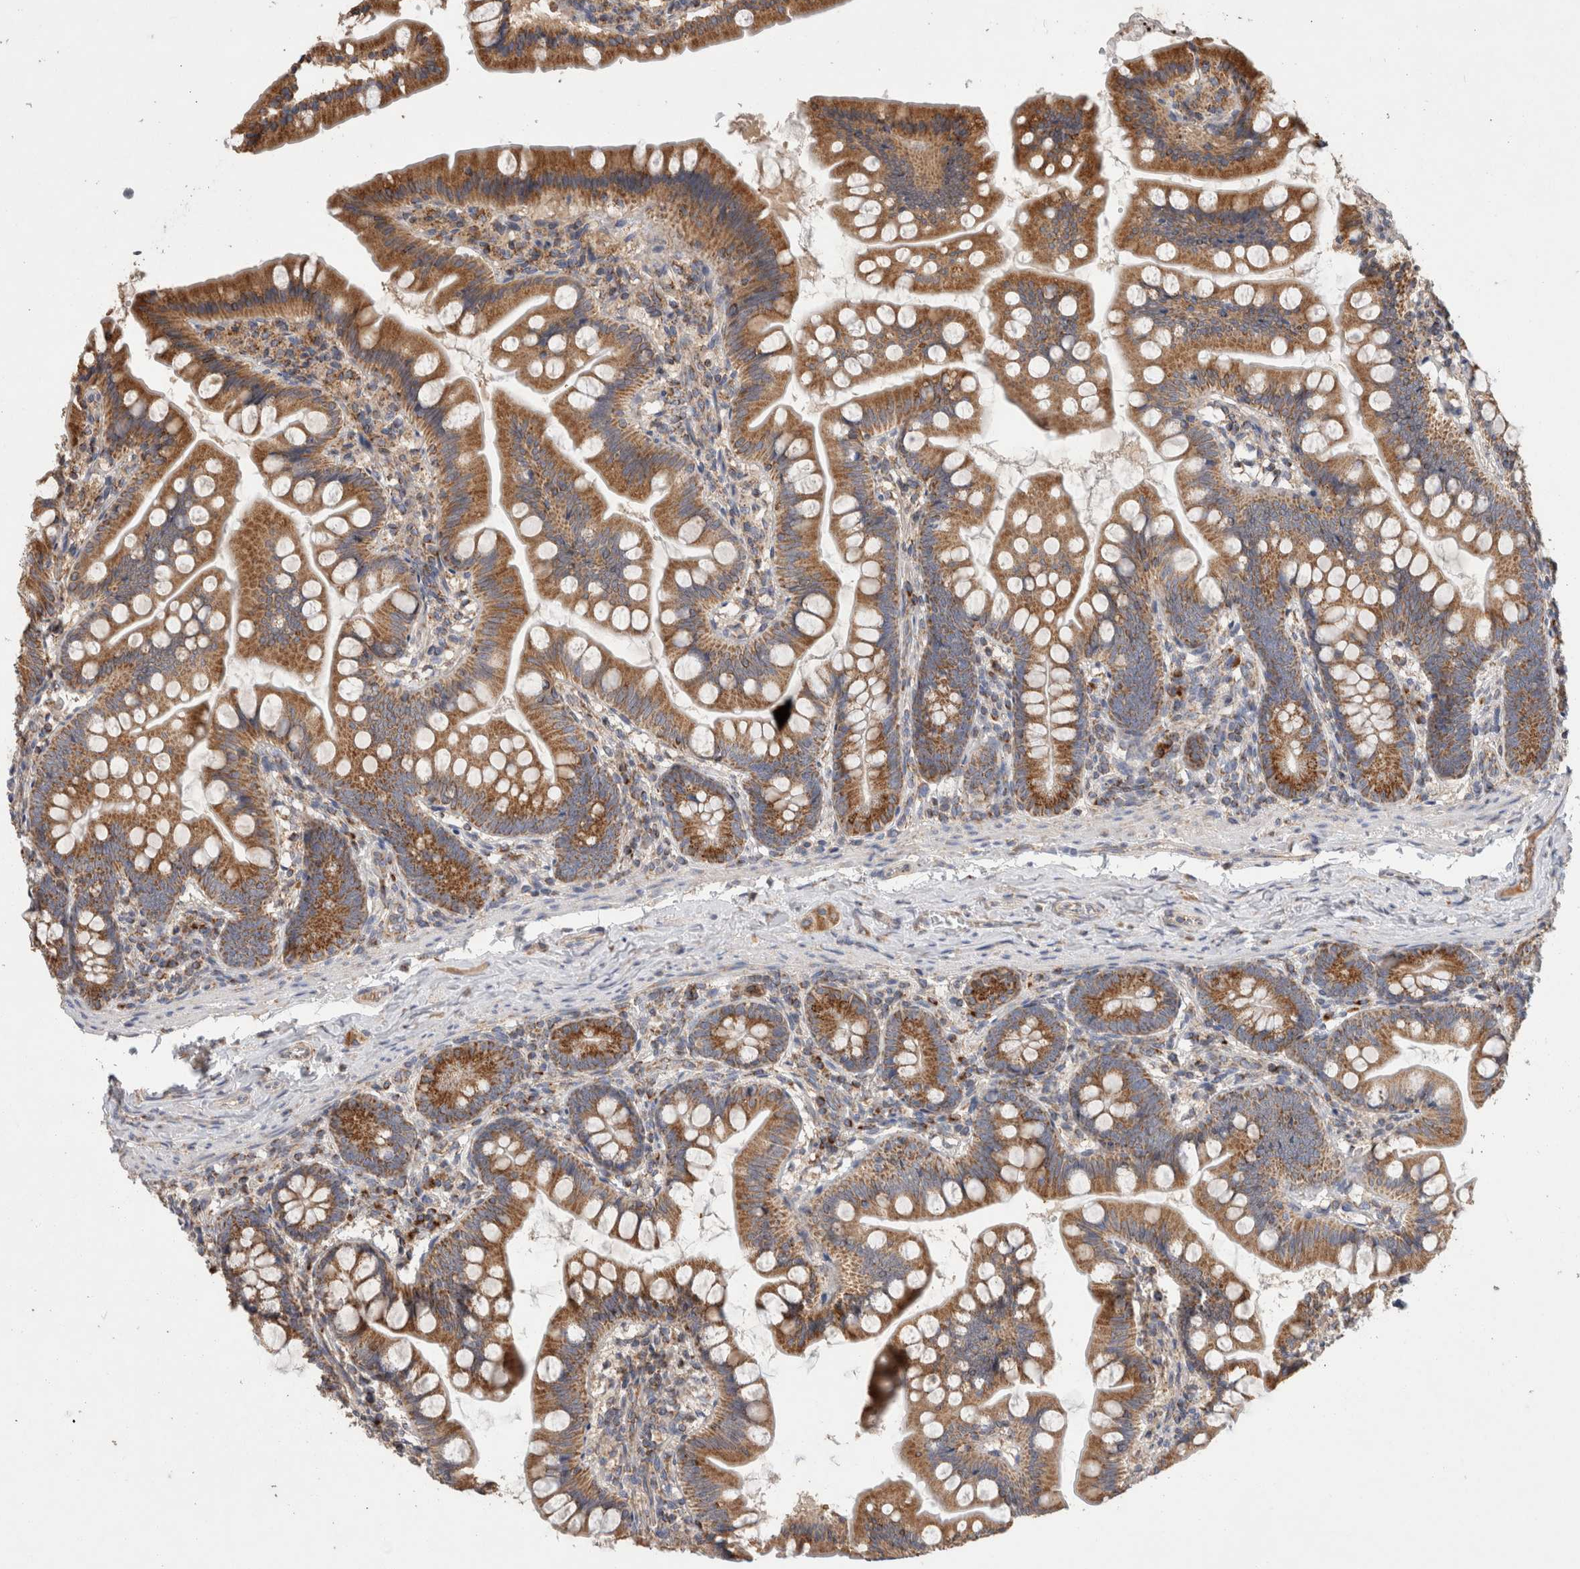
{"staining": {"intensity": "strong", "quantity": ">75%", "location": "cytoplasmic/membranous"}, "tissue": "small intestine", "cell_type": "Glandular cells", "image_type": "normal", "snomed": [{"axis": "morphology", "description": "Normal tissue, NOS"}, {"axis": "topography", "description": "Small intestine"}], "caption": "Small intestine stained with a brown dye shows strong cytoplasmic/membranous positive staining in about >75% of glandular cells.", "gene": "IARS2", "patient": {"sex": "male", "age": 7}}